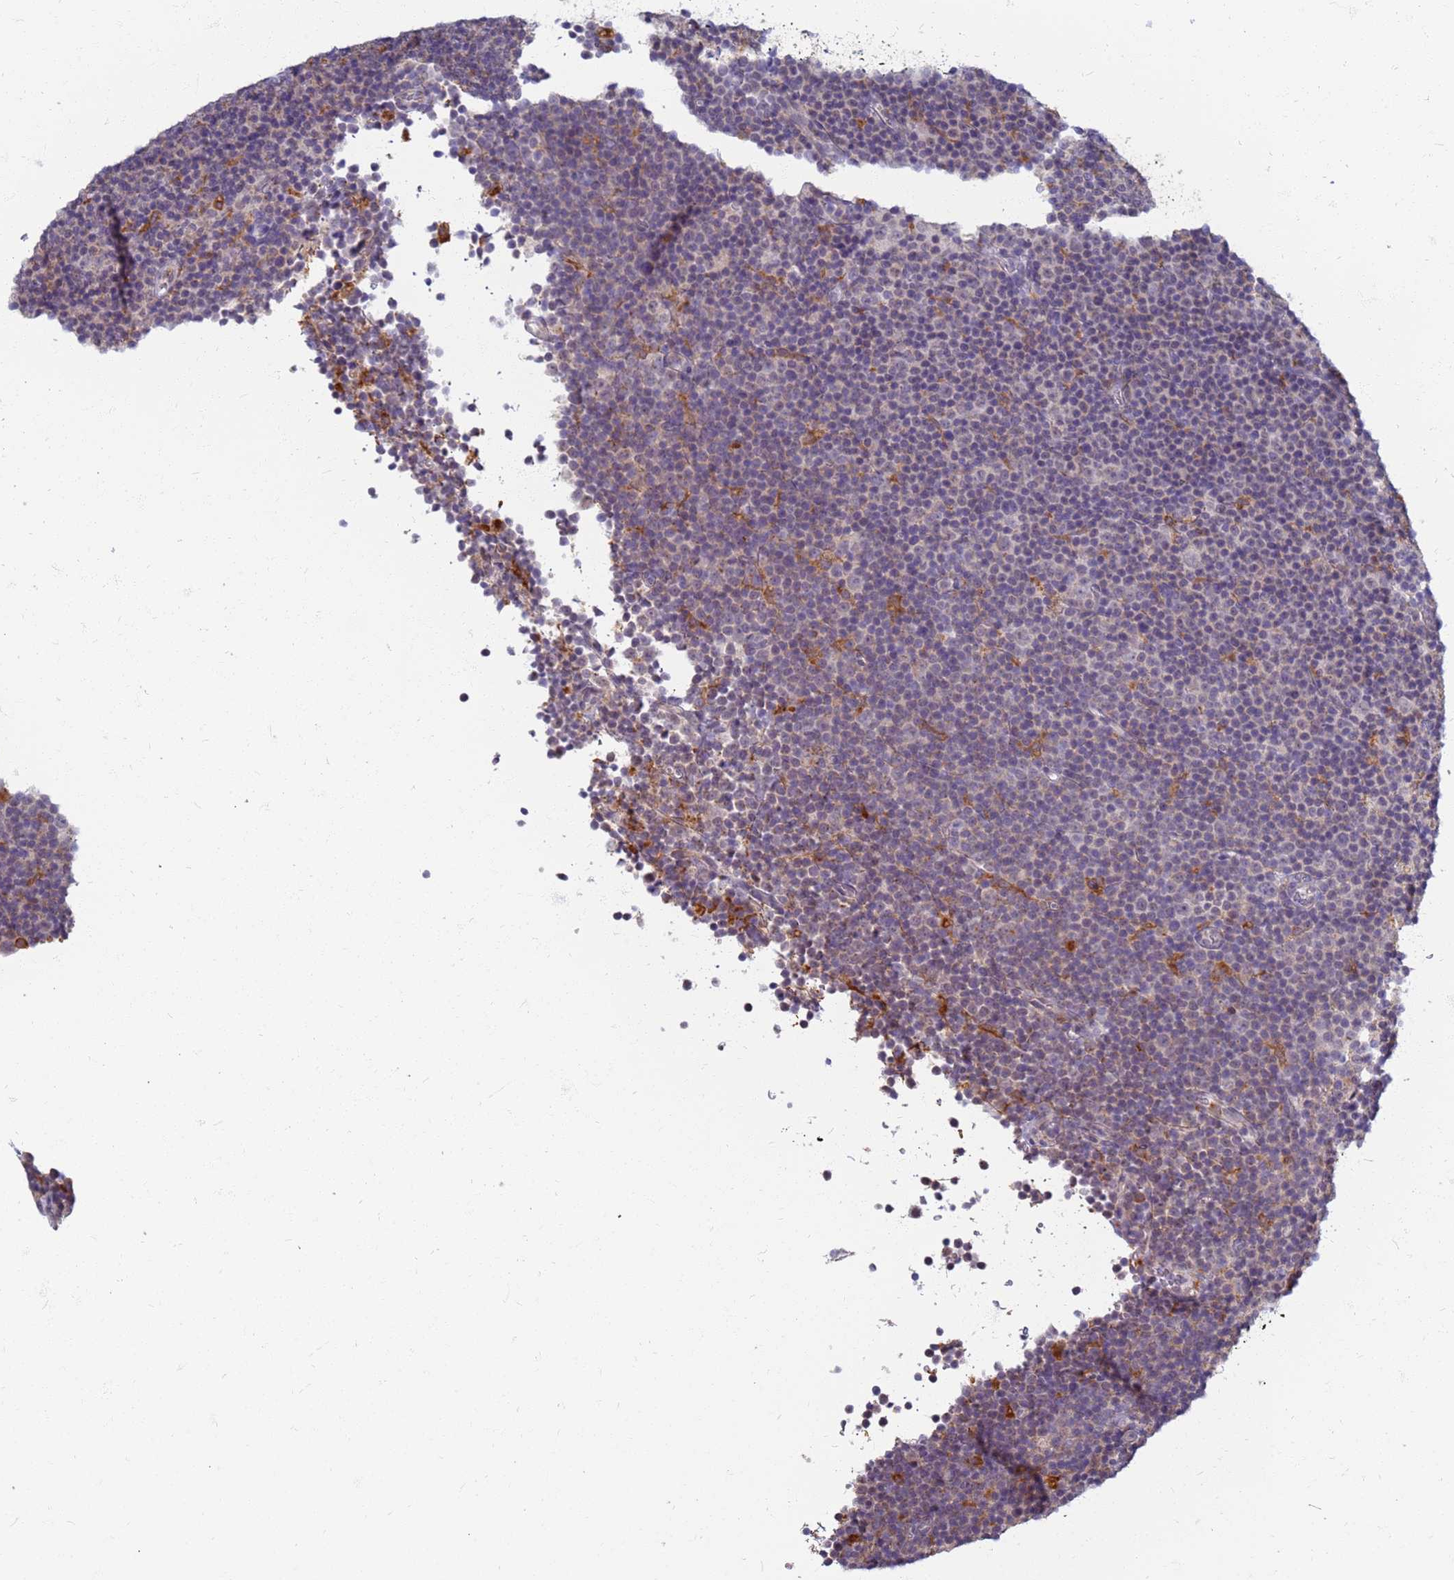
{"staining": {"intensity": "negative", "quantity": "none", "location": "none"}, "tissue": "lymphoma", "cell_type": "Tumor cells", "image_type": "cancer", "snomed": [{"axis": "morphology", "description": "Malignant lymphoma, non-Hodgkin's type, Low grade"}, {"axis": "topography", "description": "Lymph node"}], "caption": "Photomicrograph shows no protein expression in tumor cells of lymphoma tissue.", "gene": "ATP6V1E1", "patient": {"sex": "female", "age": 67}}